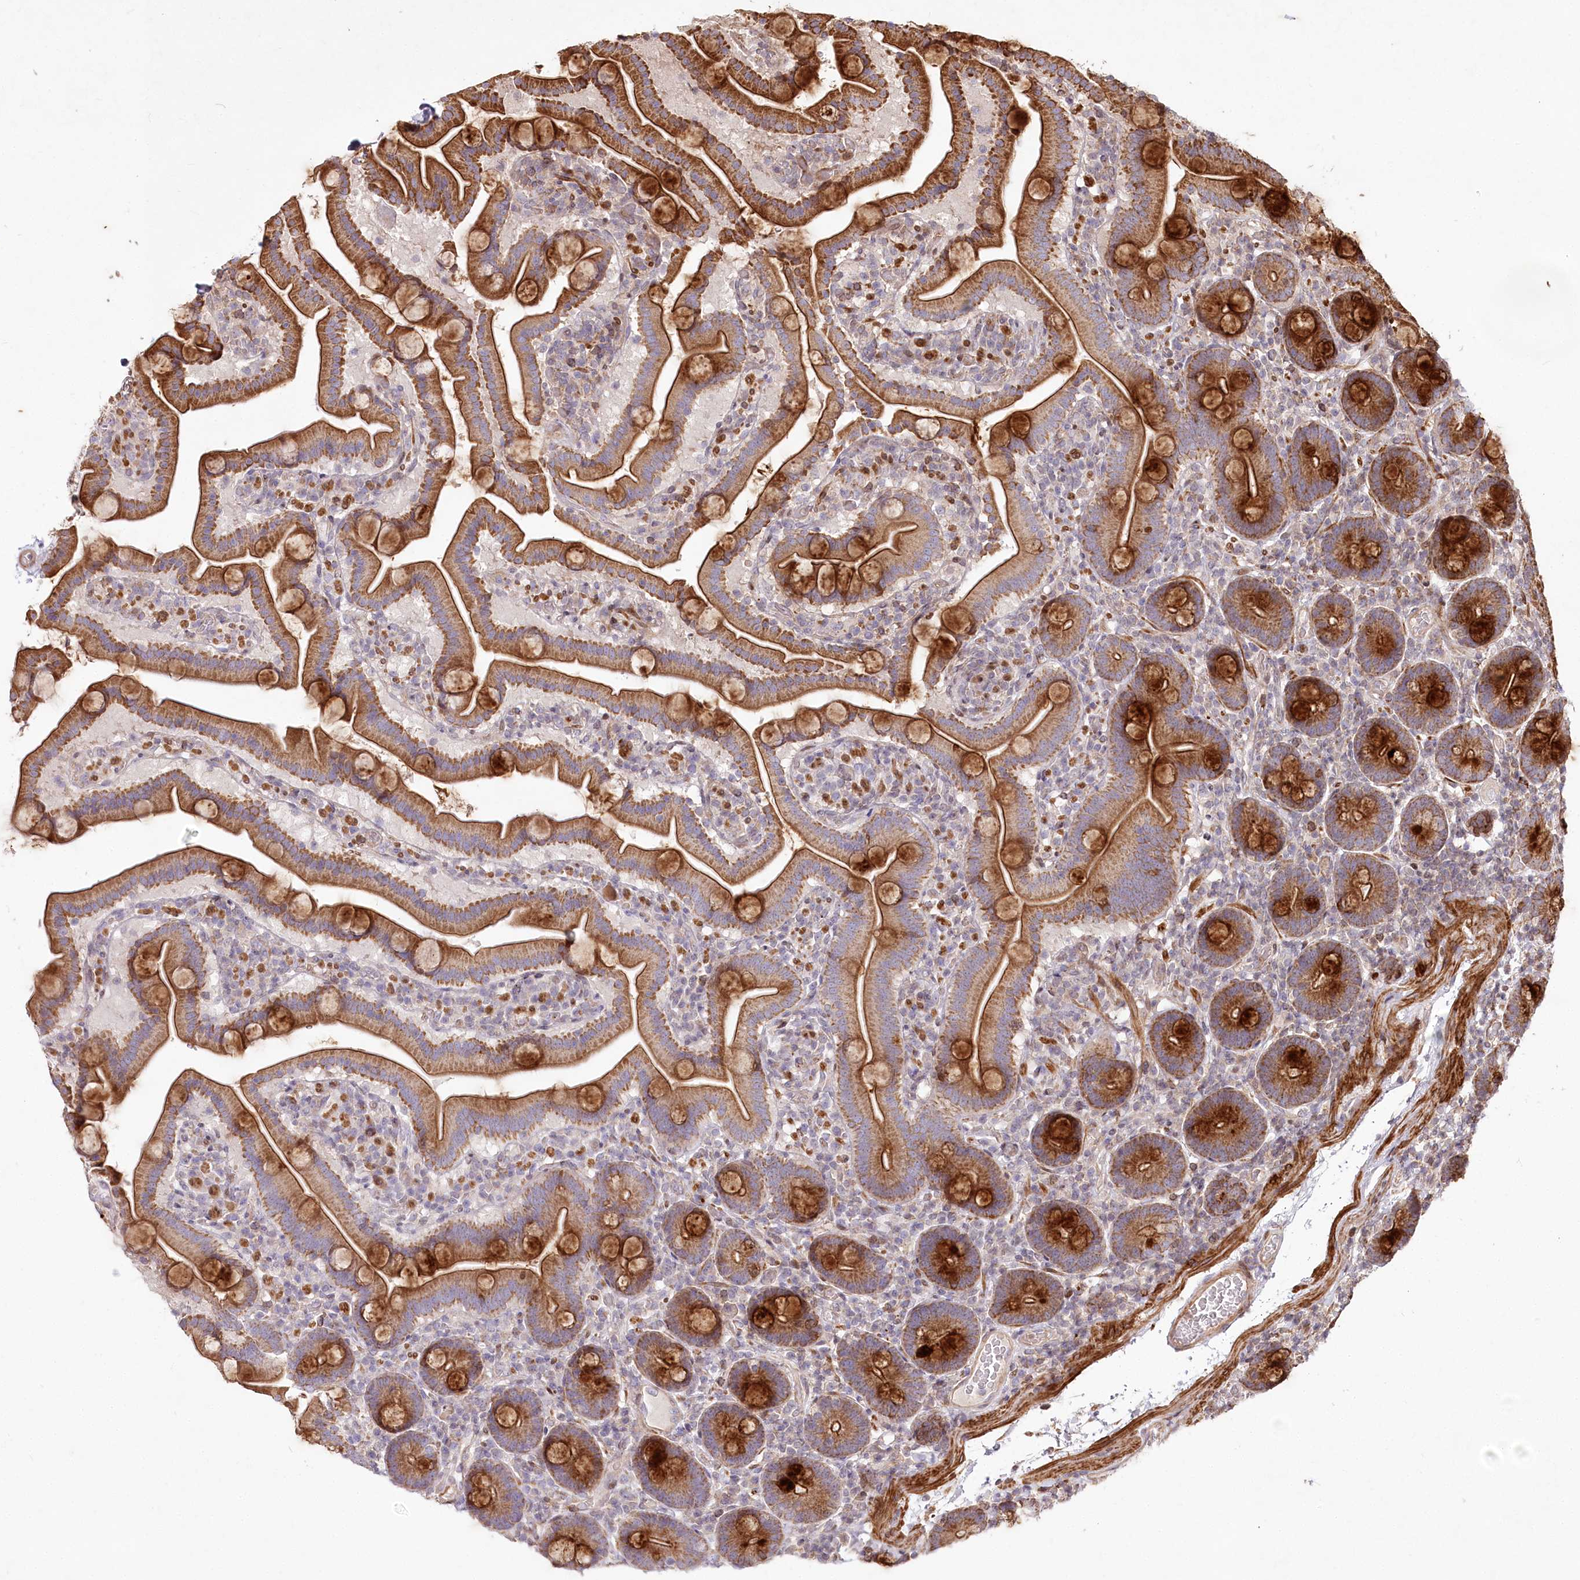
{"staining": {"intensity": "strong", "quantity": ">75%", "location": "cytoplasmic/membranous"}, "tissue": "duodenum", "cell_type": "Glandular cells", "image_type": "normal", "snomed": [{"axis": "morphology", "description": "Normal tissue, NOS"}, {"axis": "topography", "description": "Duodenum"}], "caption": "IHC staining of benign duodenum, which exhibits high levels of strong cytoplasmic/membranous staining in approximately >75% of glandular cells indicating strong cytoplasmic/membranous protein staining. The staining was performed using DAB (3,3'-diaminobenzidine) (brown) for protein detection and nuclei were counterstained in hematoxylin (blue).", "gene": "PSTK", "patient": {"sex": "male", "age": 55}}